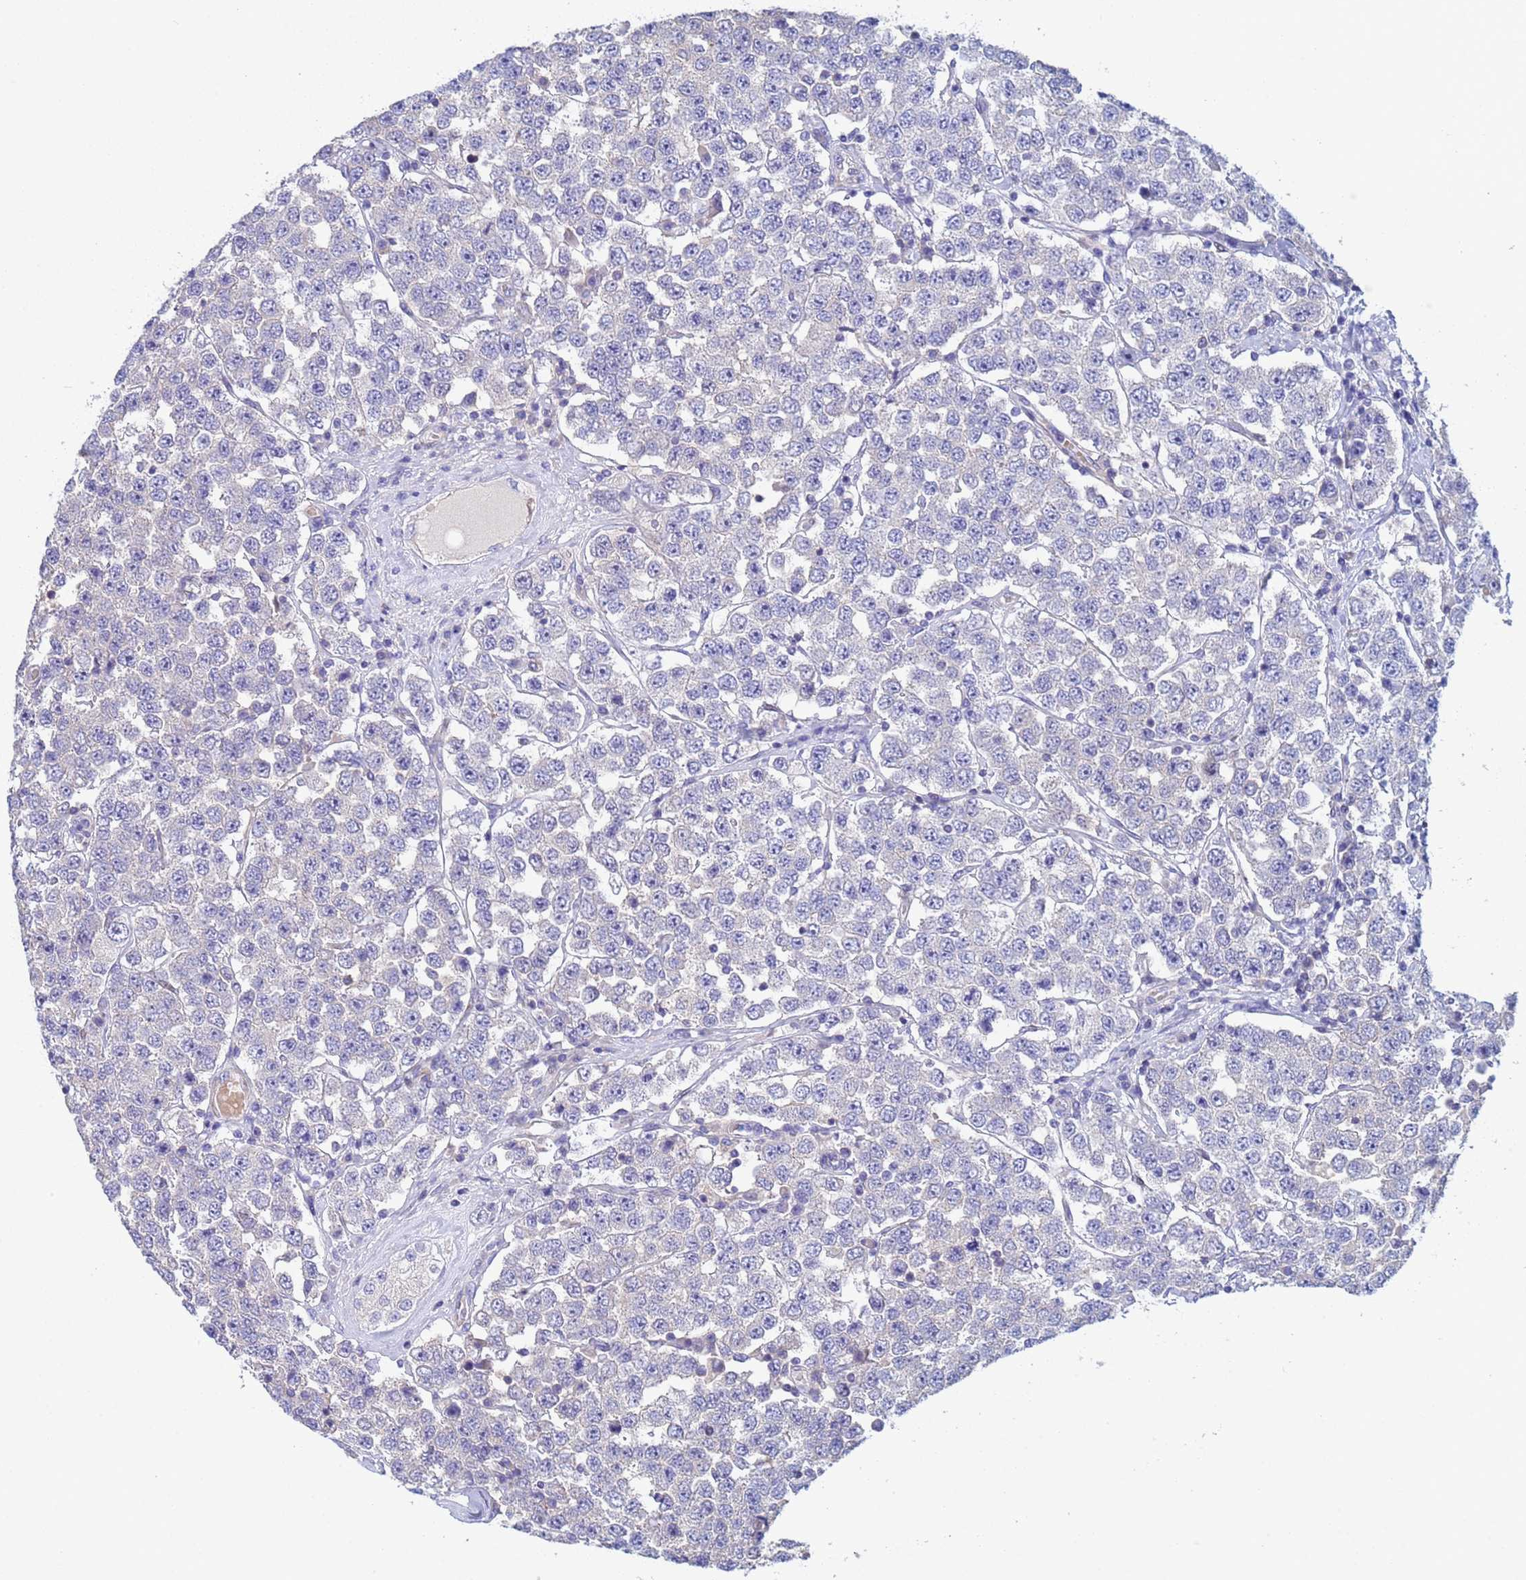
{"staining": {"intensity": "negative", "quantity": "none", "location": "none"}, "tissue": "testis cancer", "cell_type": "Tumor cells", "image_type": "cancer", "snomed": [{"axis": "morphology", "description": "Seminoma, NOS"}, {"axis": "topography", "description": "Testis"}], "caption": "Immunohistochemistry of seminoma (testis) reveals no staining in tumor cells.", "gene": "PPP6R1", "patient": {"sex": "male", "age": 28}}